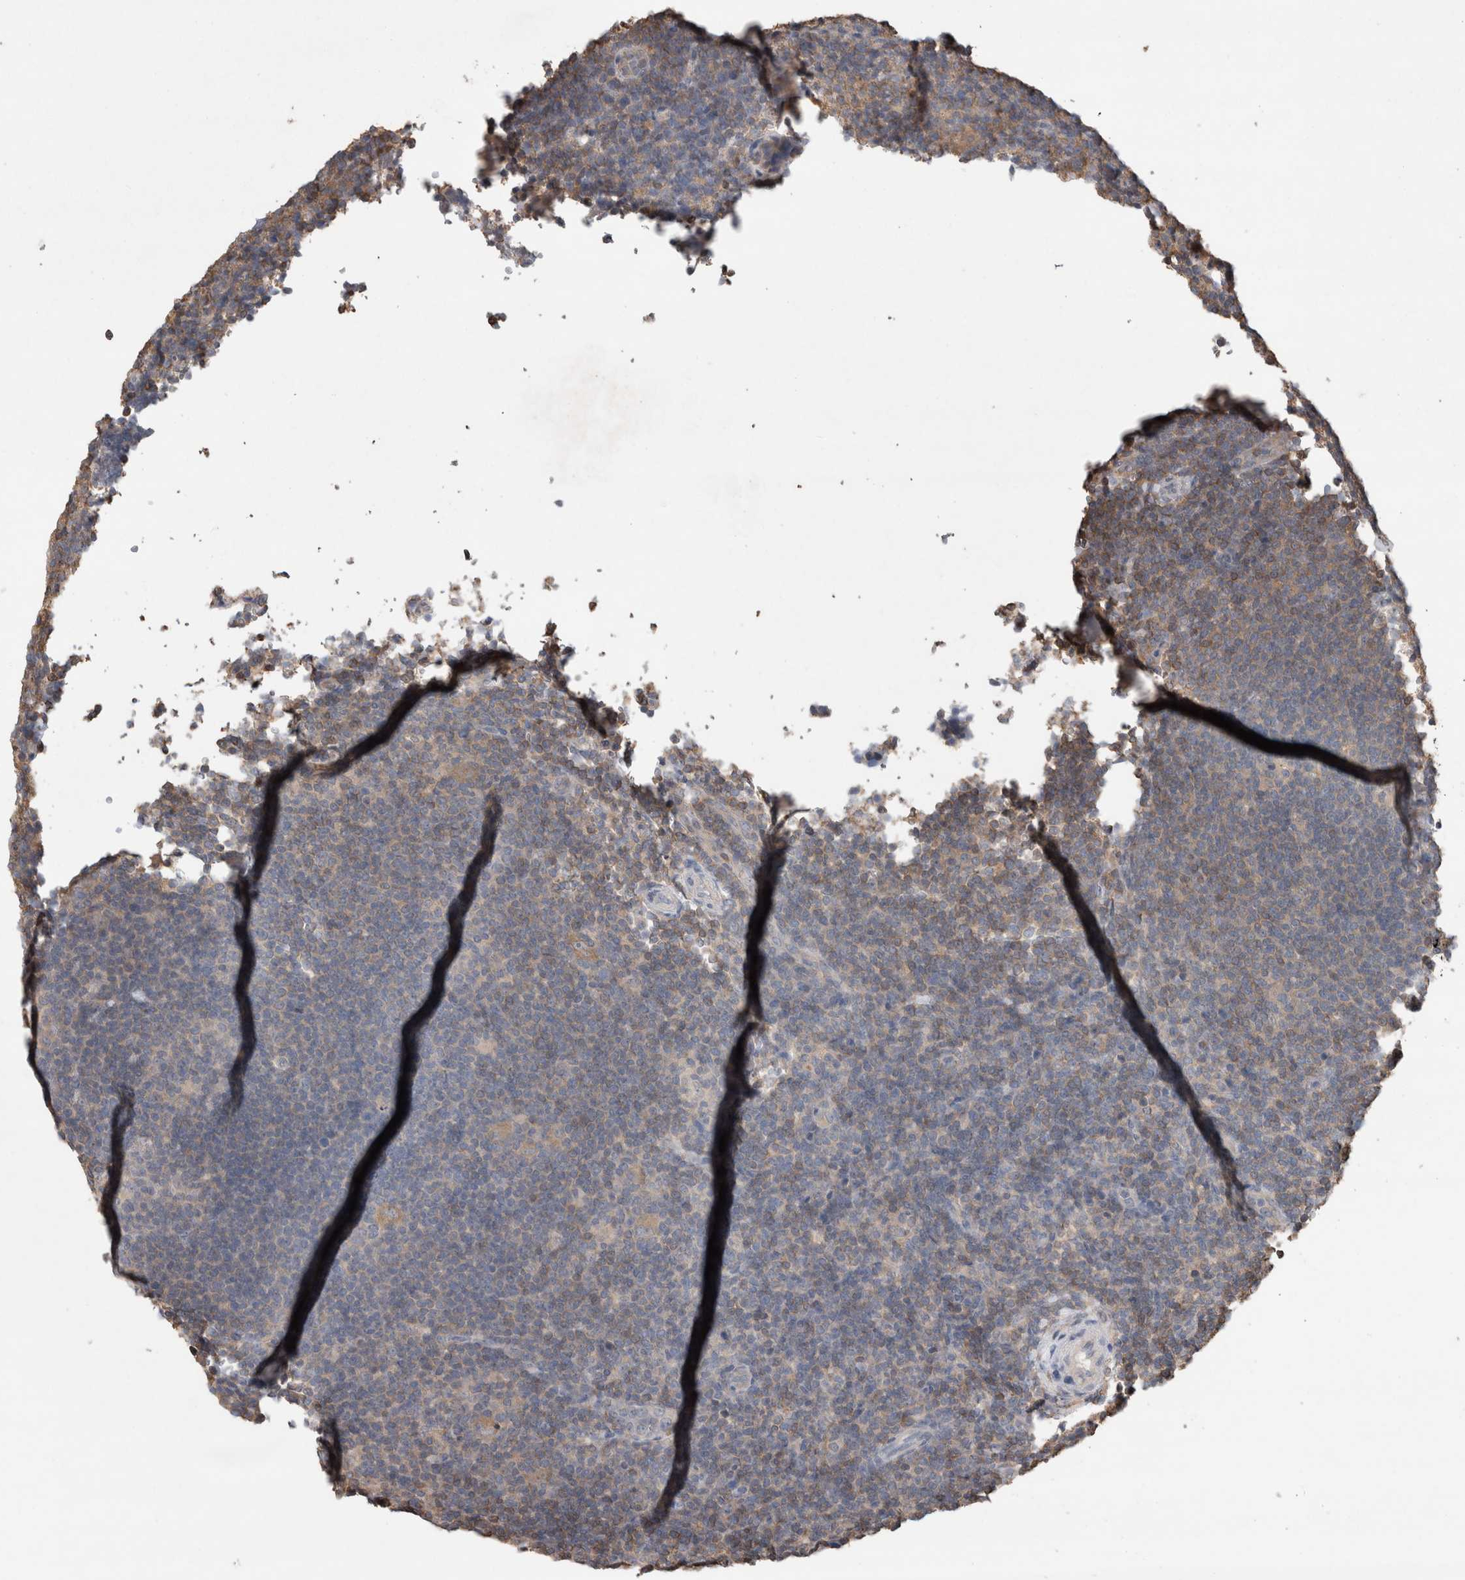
{"staining": {"intensity": "weak", "quantity": ">75%", "location": "cytoplasmic/membranous"}, "tissue": "lymphoma", "cell_type": "Tumor cells", "image_type": "cancer", "snomed": [{"axis": "morphology", "description": "Hodgkin's disease, NOS"}, {"axis": "topography", "description": "Lymph node"}], "caption": "Lymphoma was stained to show a protein in brown. There is low levels of weak cytoplasmic/membranous positivity in approximately >75% of tumor cells.", "gene": "TRIM5", "patient": {"sex": "female", "age": 57}}